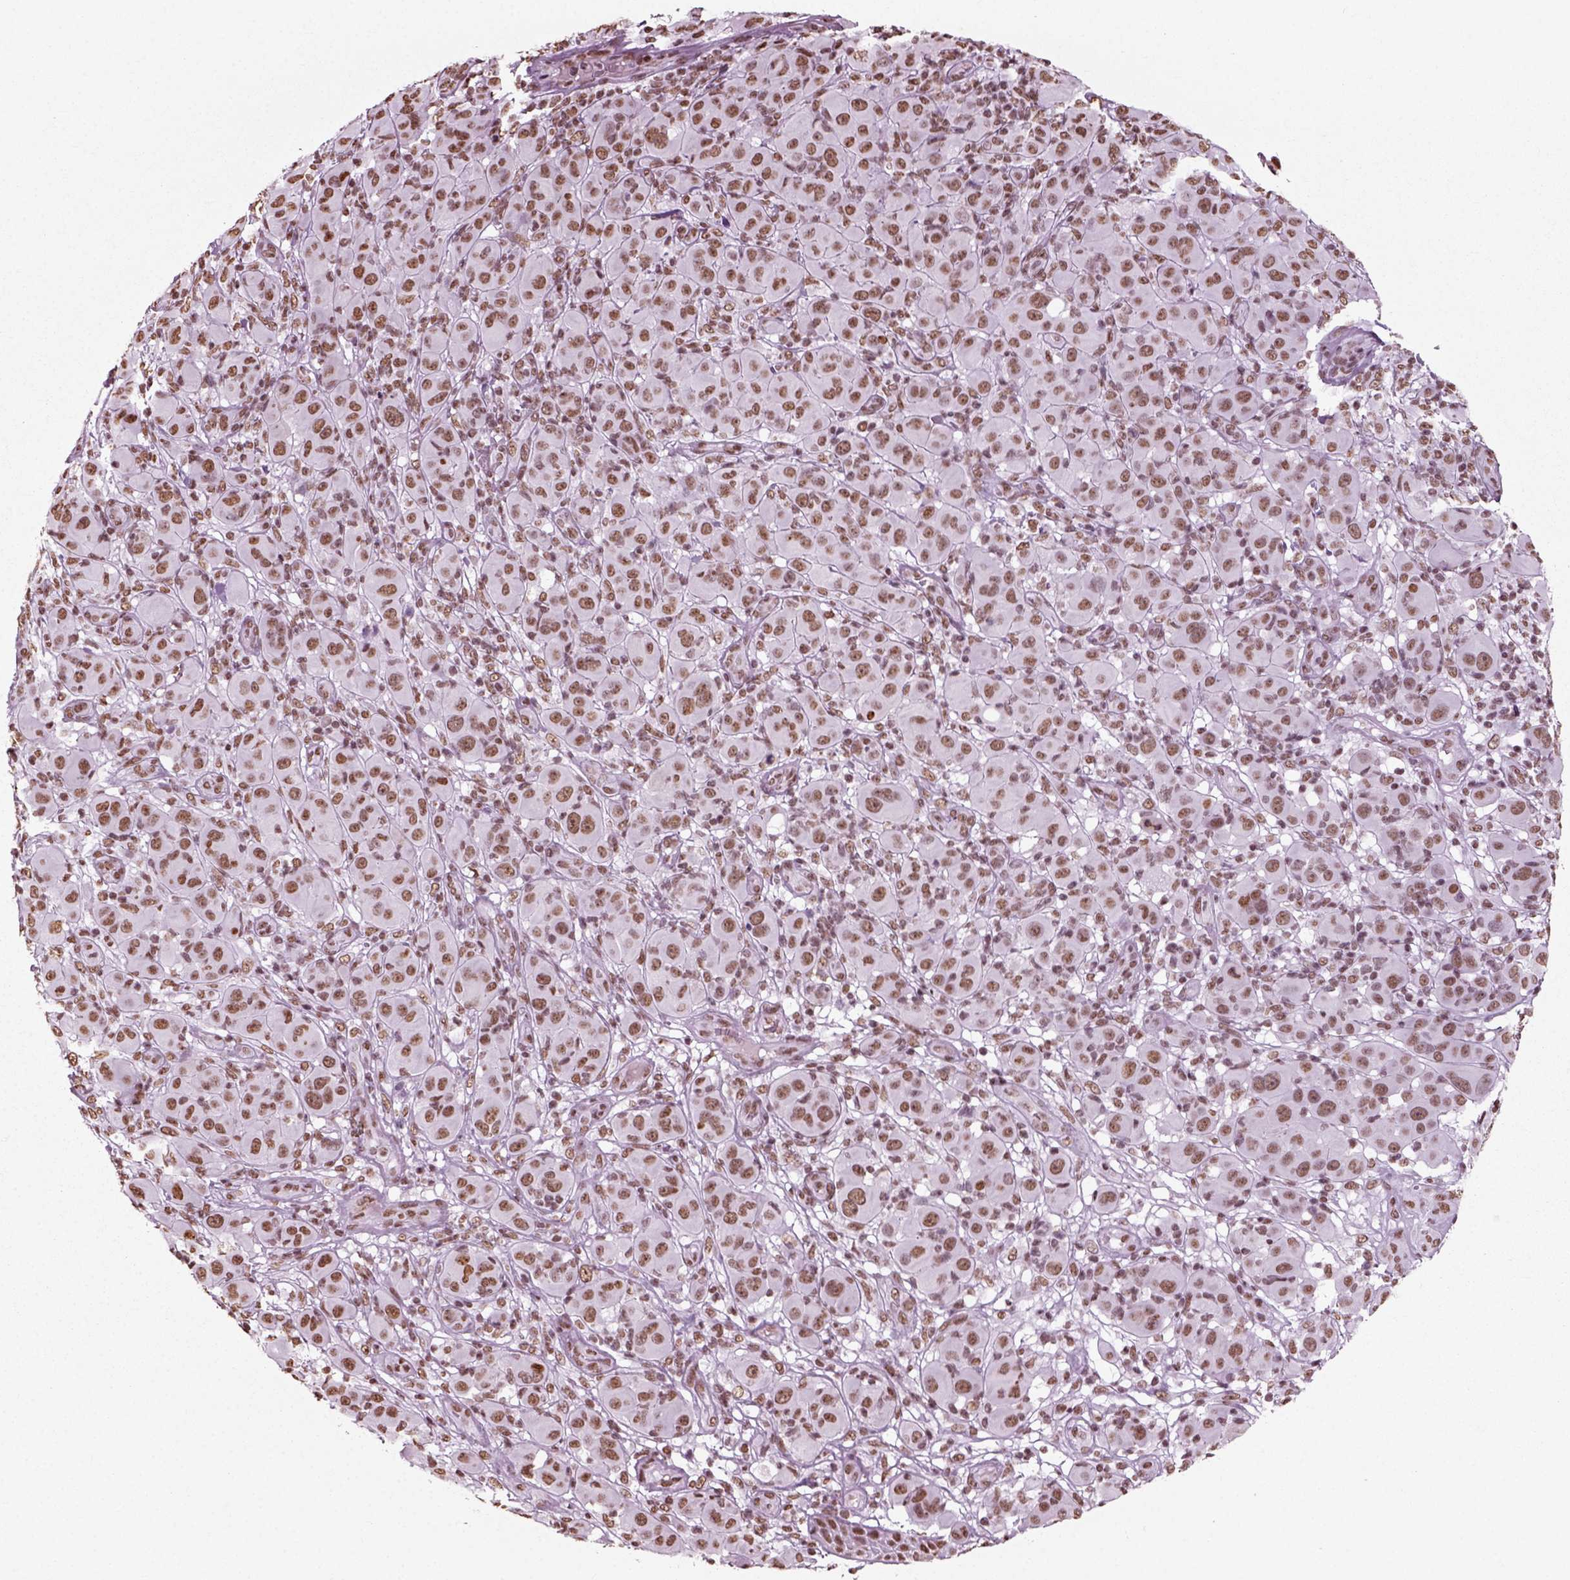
{"staining": {"intensity": "moderate", "quantity": ">75%", "location": "nuclear"}, "tissue": "melanoma", "cell_type": "Tumor cells", "image_type": "cancer", "snomed": [{"axis": "morphology", "description": "Malignant melanoma, NOS"}, {"axis": "topography", "description": "Skin"}], "caption": "Malignant melanoma stained for a protein exhibits moderate nuclear positivity in tumor cells.", "gene": "POLR1H", "patient": {"sex": "female", "age": 87}}